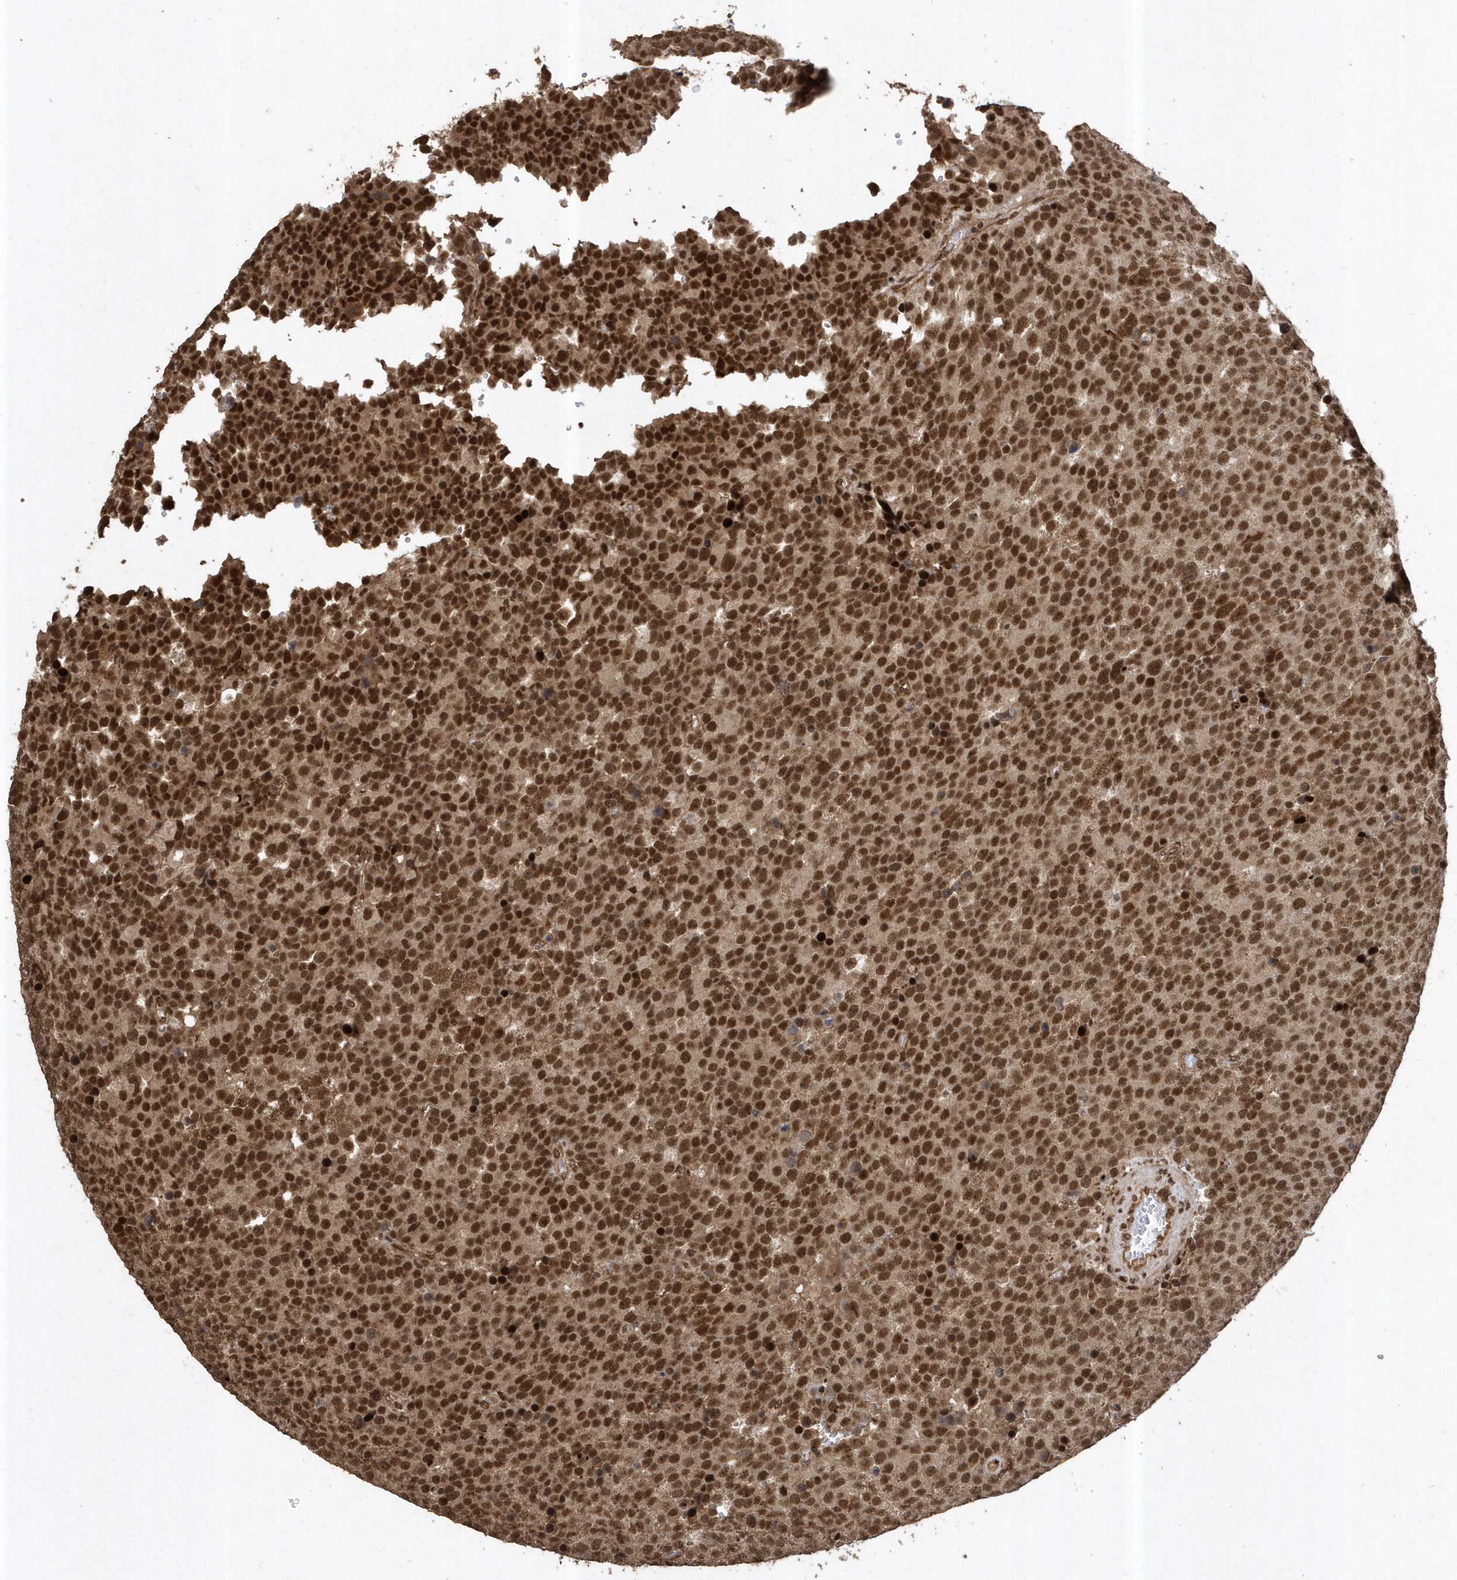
{"staining": {"intensity": "strong", "quantity": ">75%", "location": "nuclear"}, "tissue": "testis cancer", "cell_type": "Tumor cells", "image_type": "cancer", "snomed": [{"axis": "morphology", "description": "Seminoma, NOS"}, {"axis": "topography", "description": "Testis"}], "caption": "A brown stain shows strong nuclear positivity of a protein in testis cancer (seminoma) tumor cells.", "gene": "INTS12", "patient": {"sex": "male", "age": 71}}